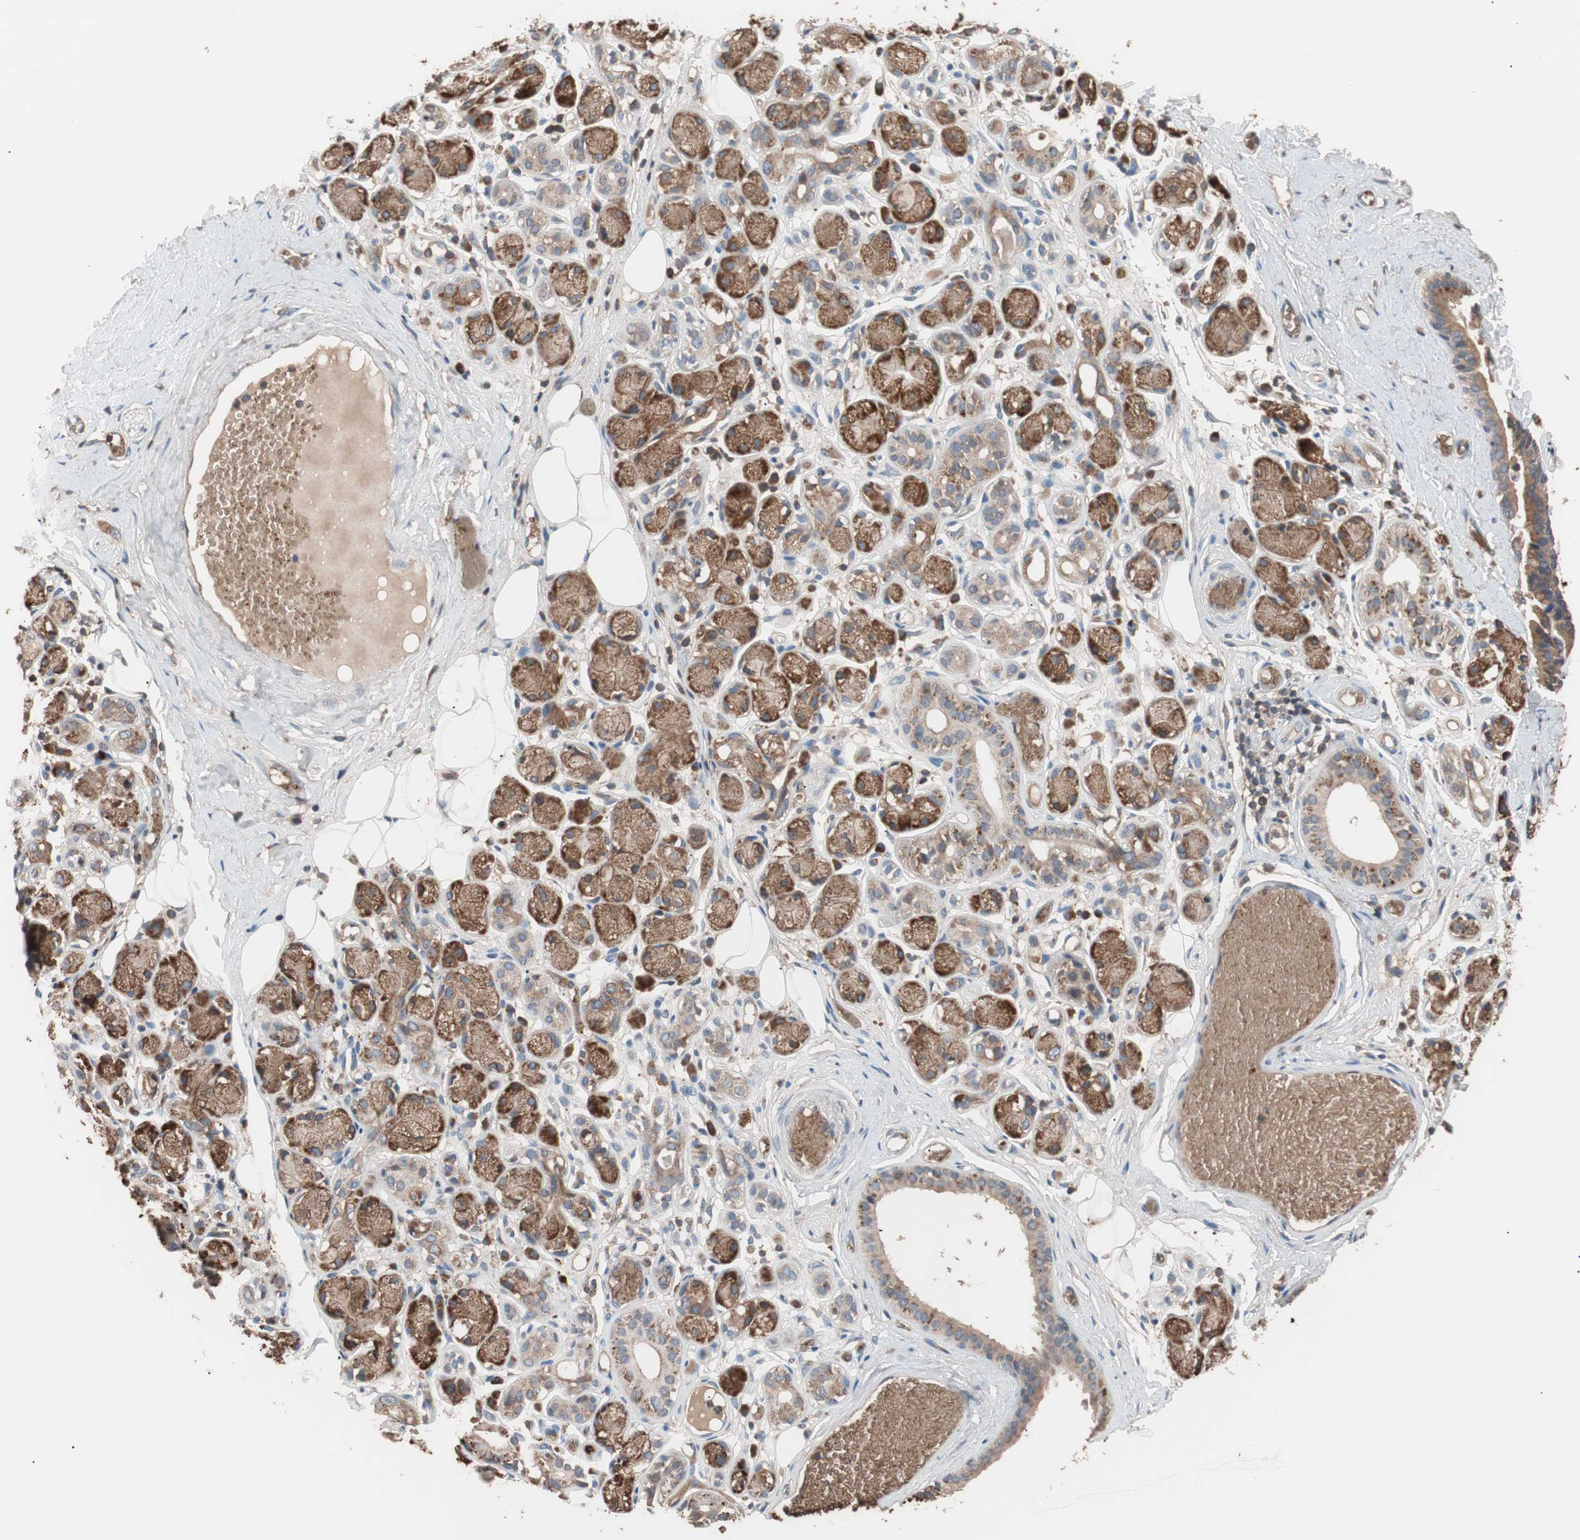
{"staining": {"intensity": "moderate", "quantity": "25%-75%", "location": "cytoplasmic/membranous"}, "tissue": "adipose tissue", "cell_type": "Adipocytes", "image_type": "normal", "snomed": [{"axis": "morphology", "description": "Normal tissue, NOS"}, {"axis": "morphology", "description": "Inflammation, NOS"}, {"axis": "topography", "description": "Vascular tissue"}, {"axis": "topography", "description": "Salivary gland"}], "caption": "Immunohistochemical staining of benign adipose tissue displays moderate cytoplasmic/membranous protein staining in about 25%-75% of adipocytes. (DAB (3,3'-diaminobenzidine) IHC, brown staining for protein, blue staining for nuclei).", "gene": "GLYCTK", "patient": {"sex": "female", "age": 75}}